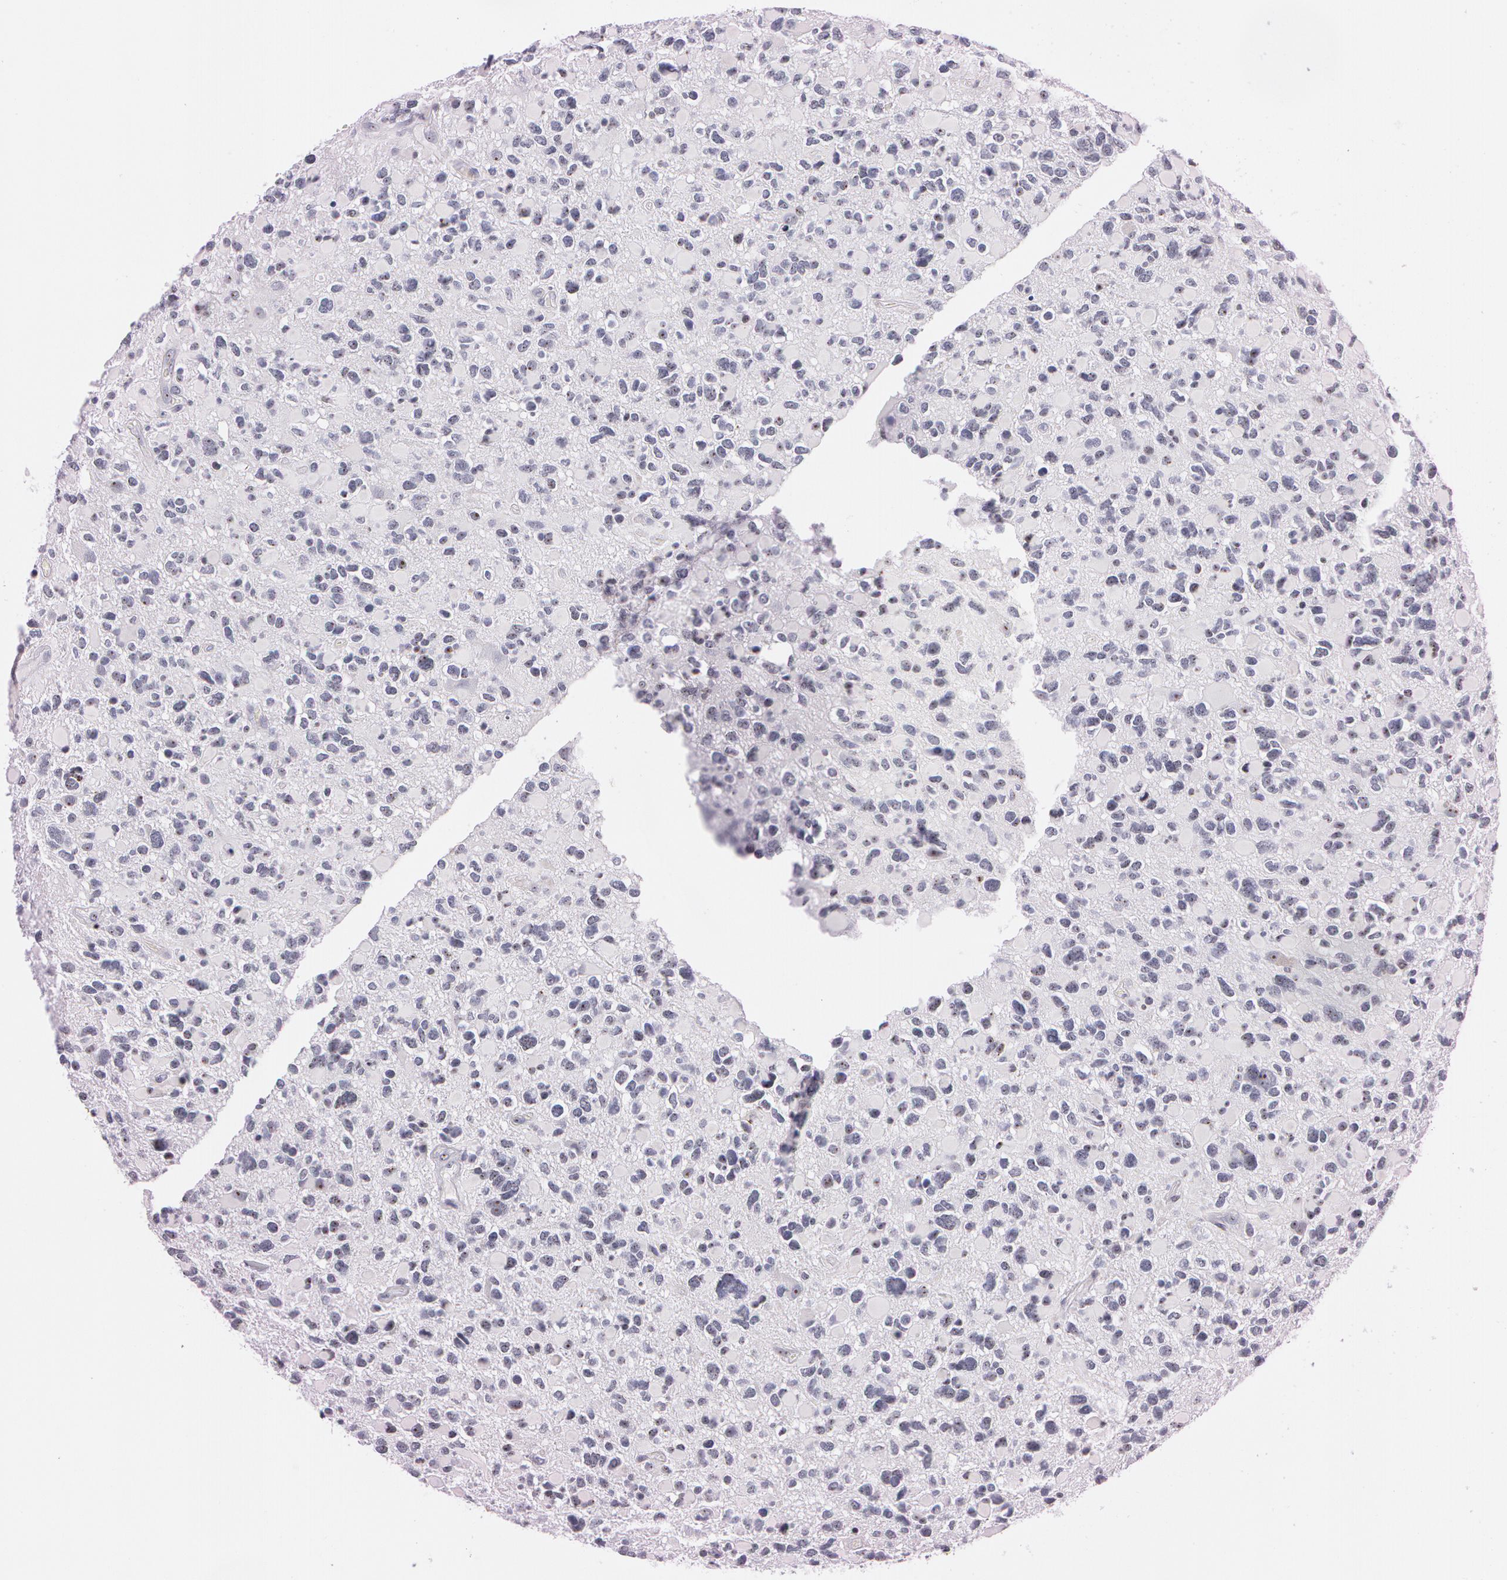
{"staining": {"intensity": "weak", "quantity": ">75%", "location": "nuclear"}, "tissue": "glioma", "cell_type": "Tumor cells", "image_type": "cancer", "snomed": [{"axis": "morphology", "description": "Glioma, malignant, High grade"}, {"axis": "topography", "description": "Brain"}], "caption": "Glioma stained with a brown dye displays weak nuclear positive positivity in about >75% of tumor cells.", "gene": "FBL", "patient": {"sex": "female", "age": 37}}